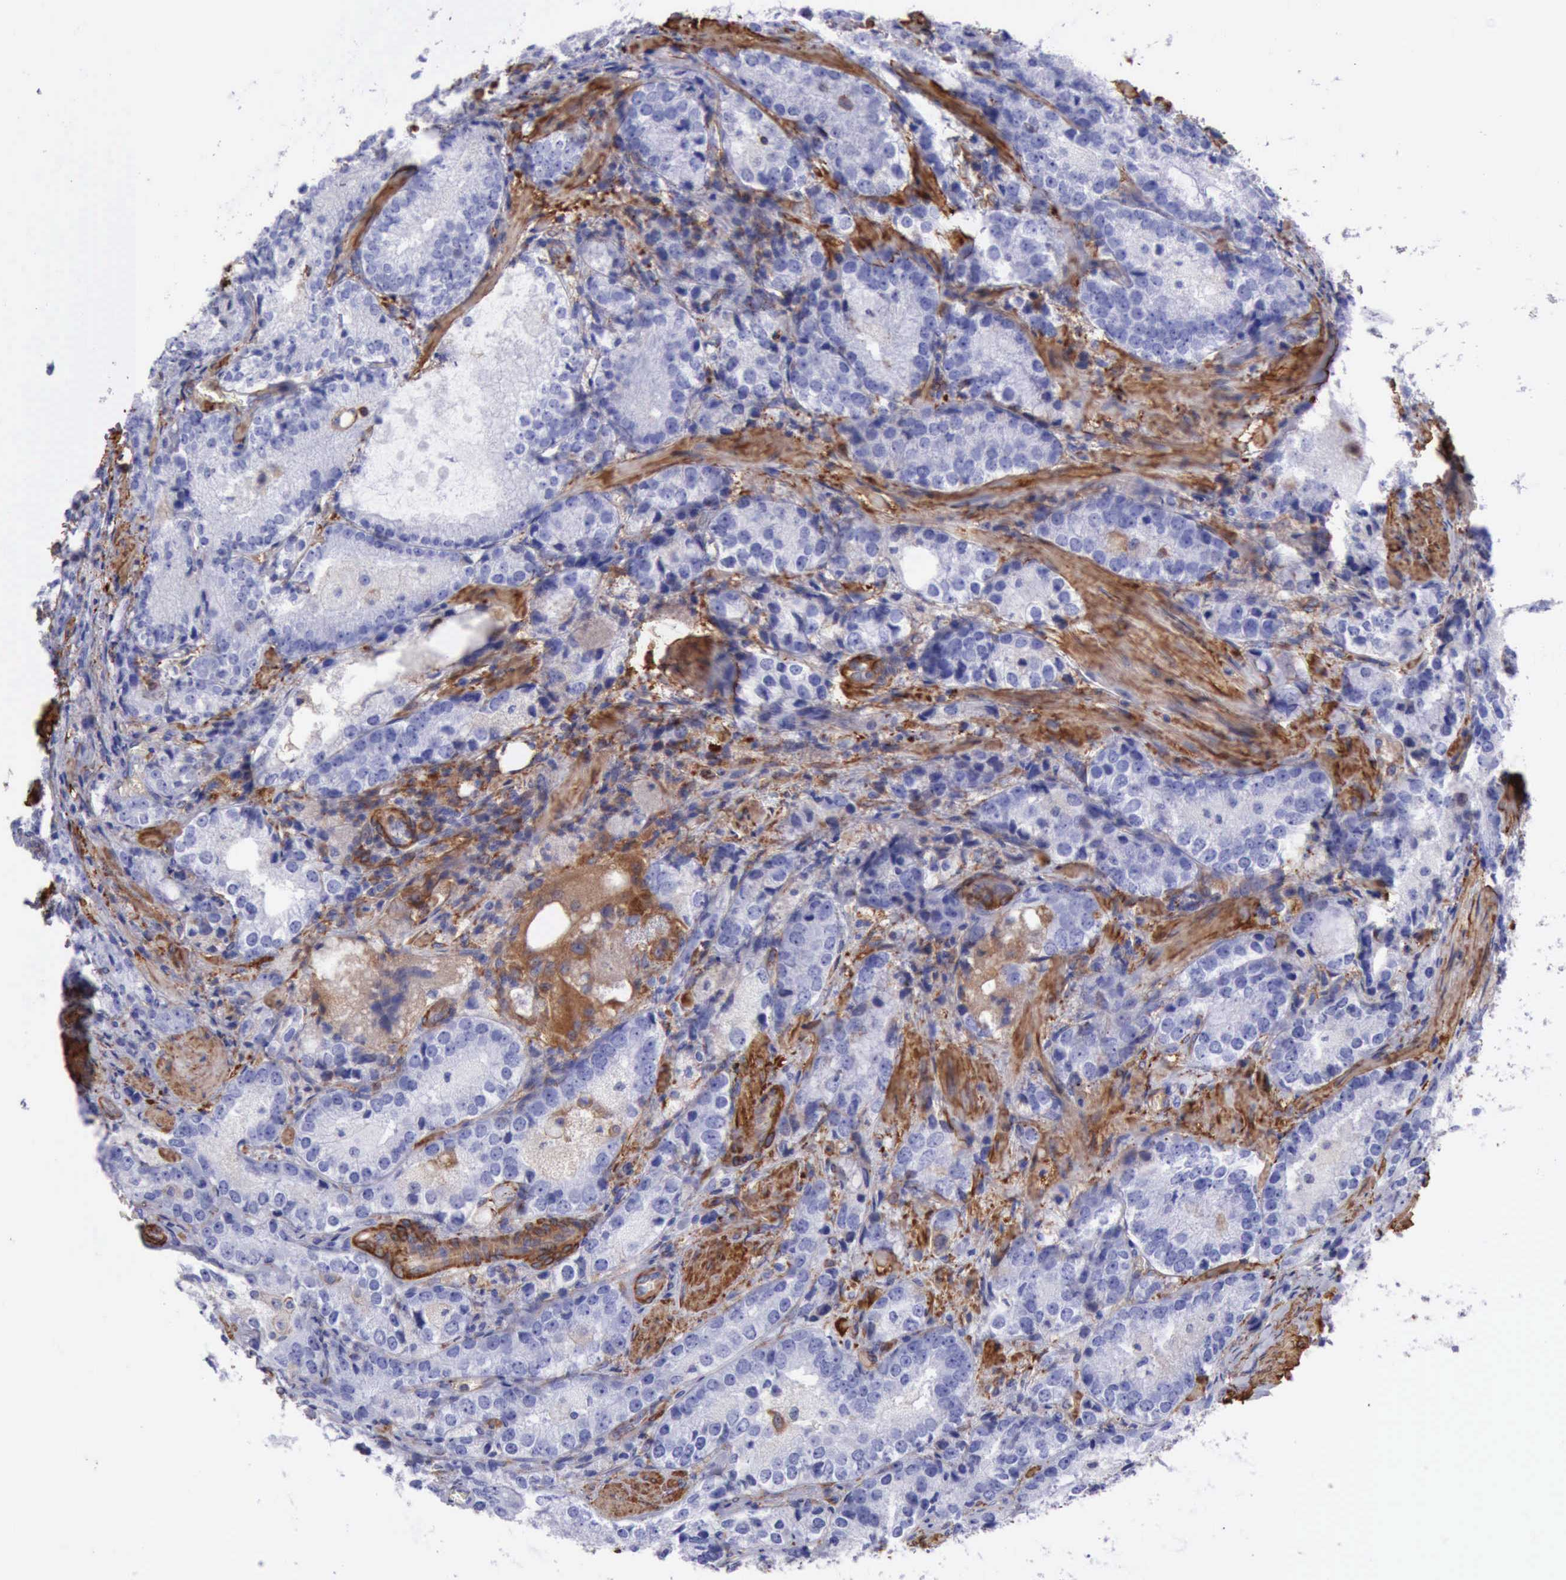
{"staining": {"intensity": "negative", "quantity": "none", "location": "none"}, "tissue": "prostate cancer", "cell_type": "Tumor cells", "image_type": "cancer", "snomed": [{"axis": "morphology", "description": "Adenocarcinoma, High grade"}, {"axis": "topography", "description": "Prostate"}], "caption": "IHC of human prostate cancer (adenocarcinoma (high-grade)) displays no staining in tumor cells. The staining is performed using DAB brown chromogen with nuclei counter-stained in using hematoxylin.", "gene": "FLNA", "patient": {"sex": "male", "age": 63}}